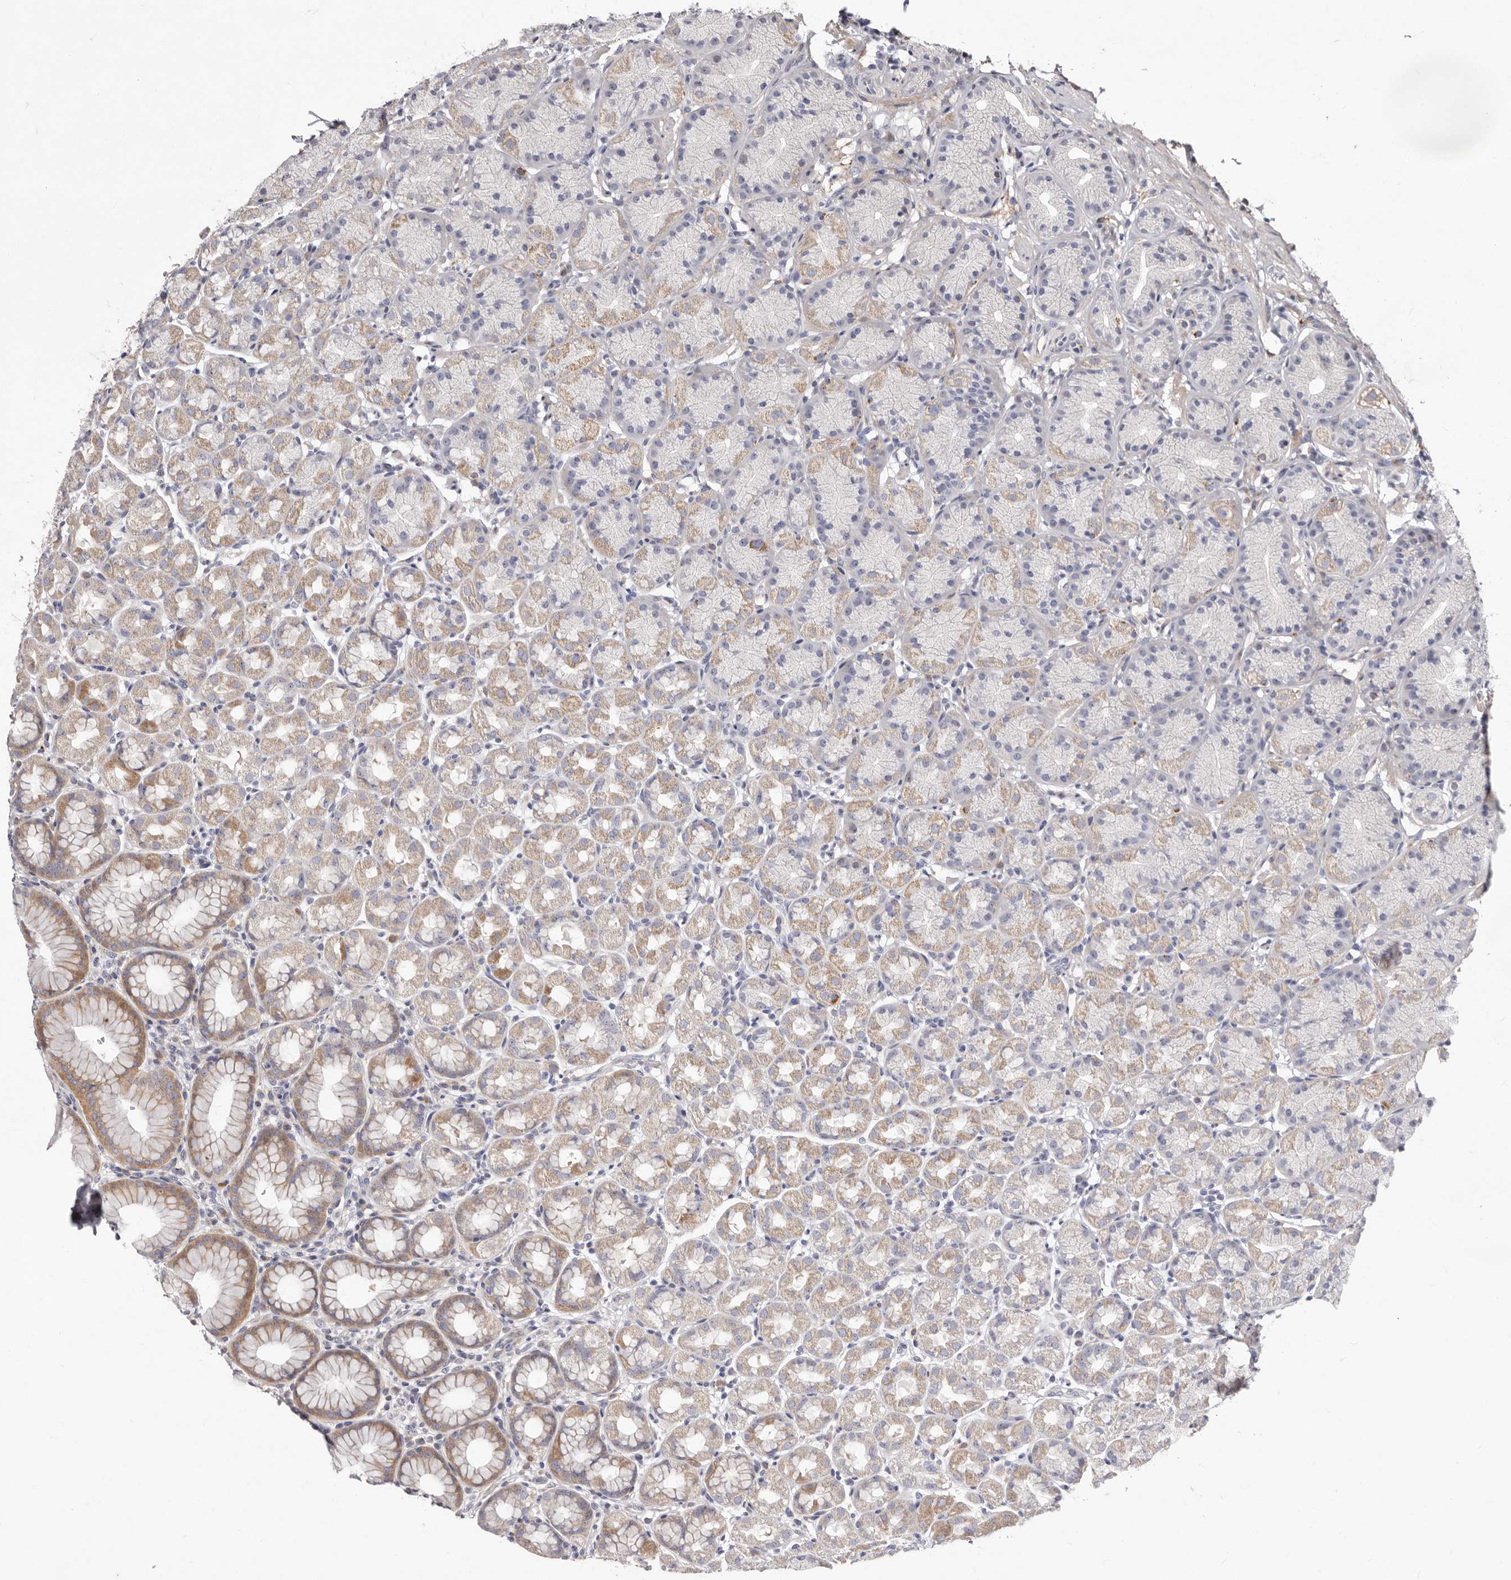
{"staining": {"intensity": "moderate", "quantity": "25%-75%", "location": "cytoplasmic/membranous"}, "tissue": "stomach", "cell_type": "Glandular cells", "image_type": "normal", "snomed": [{"axis": "morphology", "description": "Normal tissue, NOS"}, {"axis": "topography", "description": "Stomach"}], "caption": "Protein positivity by IHC reveals moderate cytoplasmic/membranous expression in about 25%-75% of glandular cells in unremarkable stomach. The protein is stained brown, and the nuclei are stained in blue (DAB IHC with brightfield microscopy, high magnification).", "gene": "NUBPL", "patient": {"sex": "male", "age": 42}}